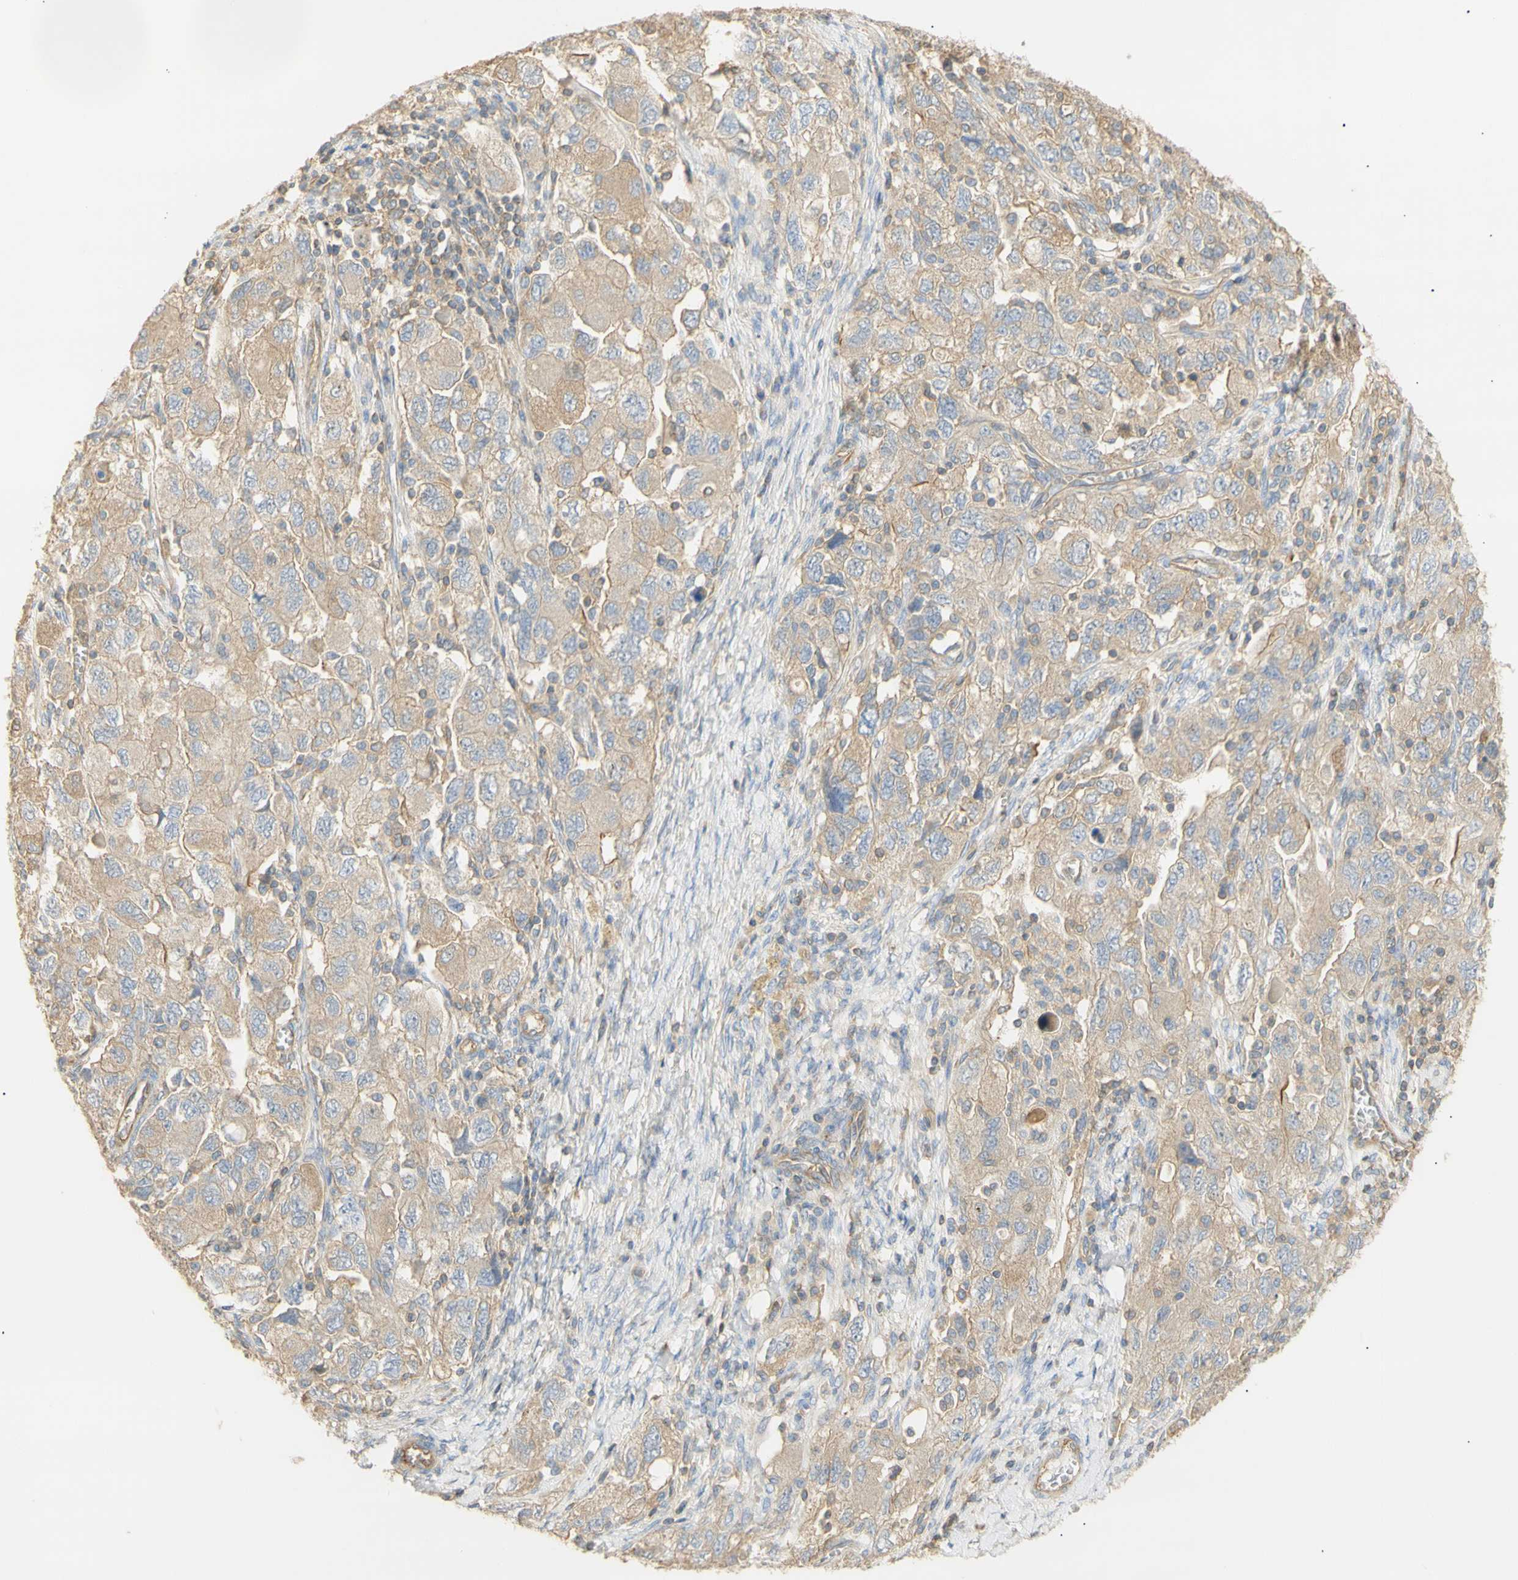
{"staining": {"intensity": "moderate", "quantity": "<25%", "location": "cytoplasmic/membranous"}, "tissue": "ovarian cancer", "cell_type": "Tumor cells", "image_type": "cancer", "snomed": [{"axis": "morphology", "description": "Carcinoma, NOS"}, {"axis": "morphology", "description": "Cystadenocarcinoma, serous, NOS"}, {"axis": "topography", "description": "Ovary"}], "caption": "This image demonstrates IHC staining of human ovarian serous cystadenocarcinoma, with low moderate cytoplasmic/membranous staining in approximately <25% of tumor cells.", "gene": "KCNE4", "patient": {"sex": "female", "age": 69}}